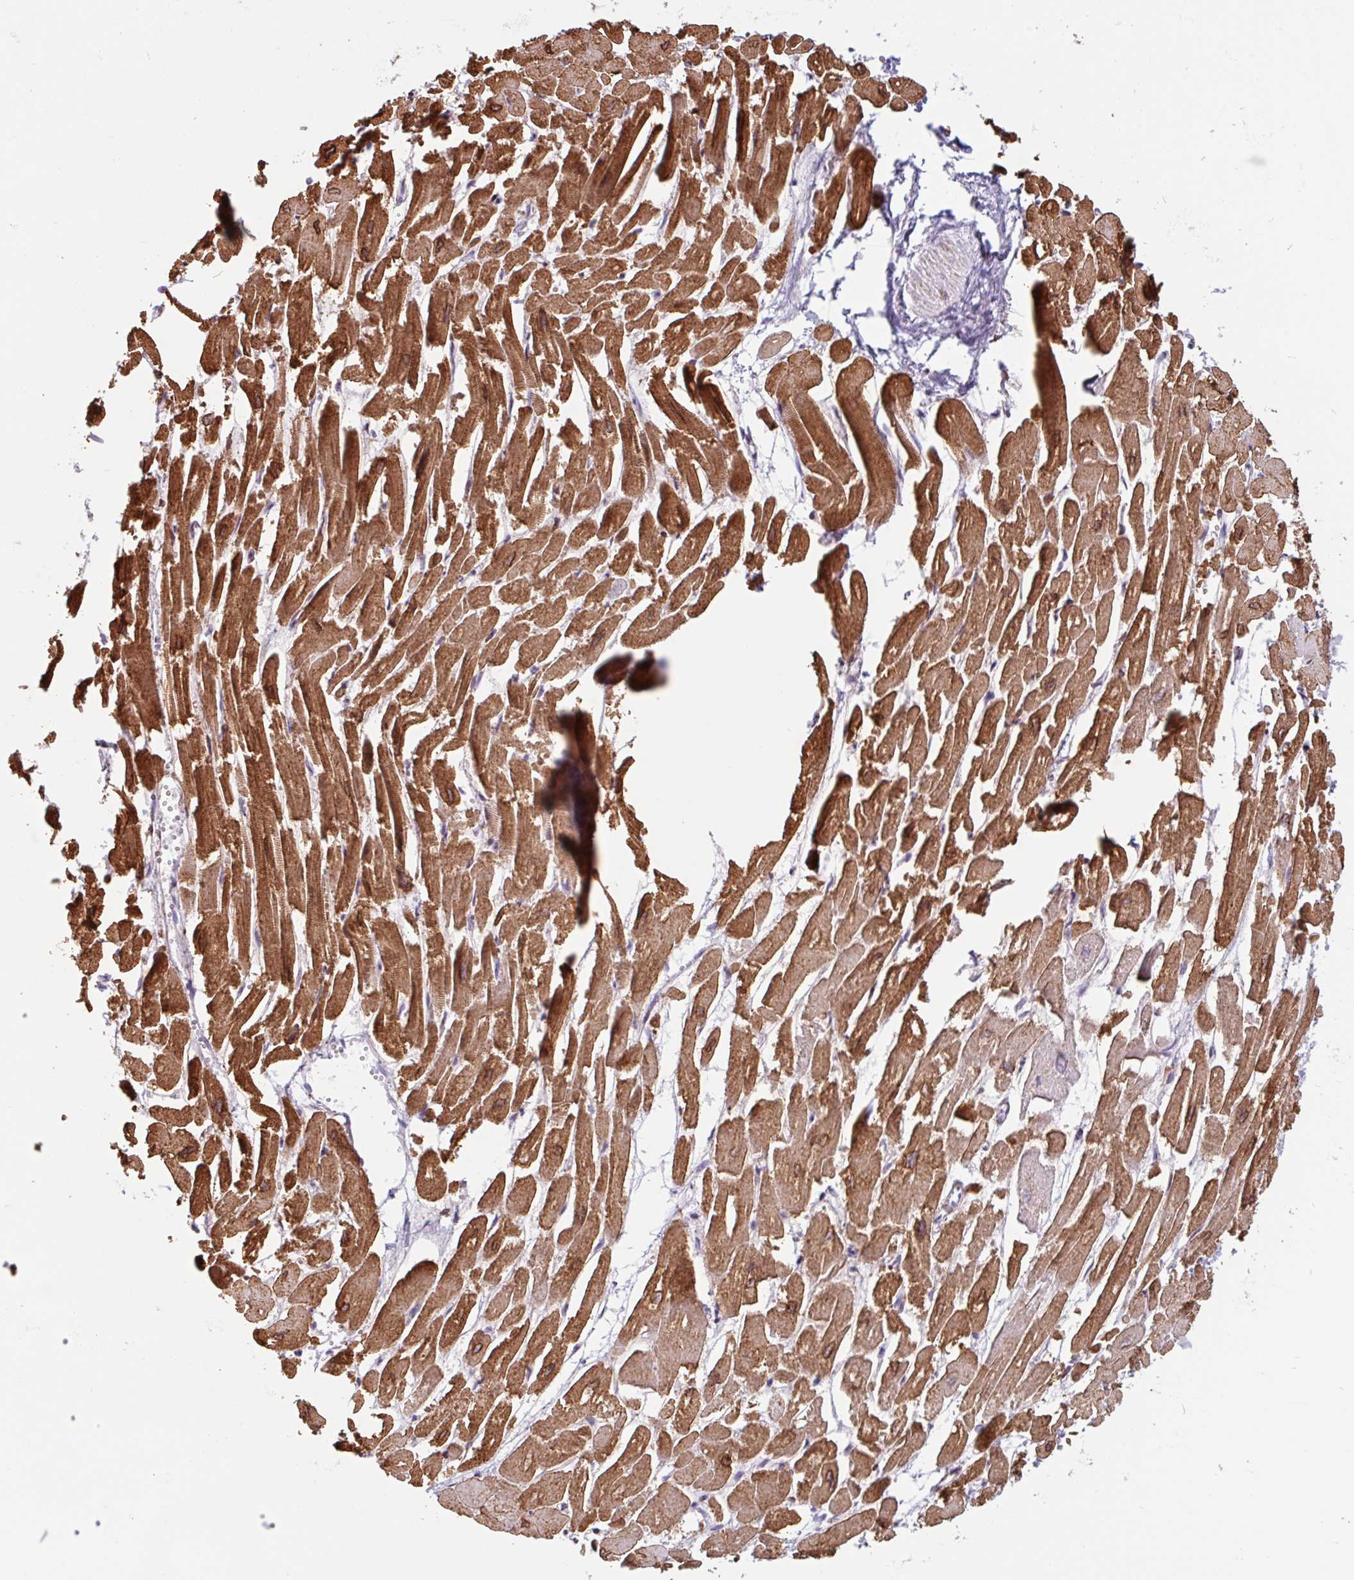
{"staining": {"intensity": "strong", "quantity": ">75%", "location": "cytoplasmic/membranous"}, "tissue": "heart muscle", "cell_type": "Cardiomyocytes", "image_type": "normal", "snomed": [{"axis": "morphology", "description": "Normal tissue, NOS"}, {"axis": "topography", "description": "Heart"}], "caption": "Immunohistochemical staining of normal human heart muscle reveals strong cytoplasmic/membranous protein expression in about >75% of cardiomyocytes.", "gene": "TMEM119", "patient": {"sex": "male", "age": 54}}